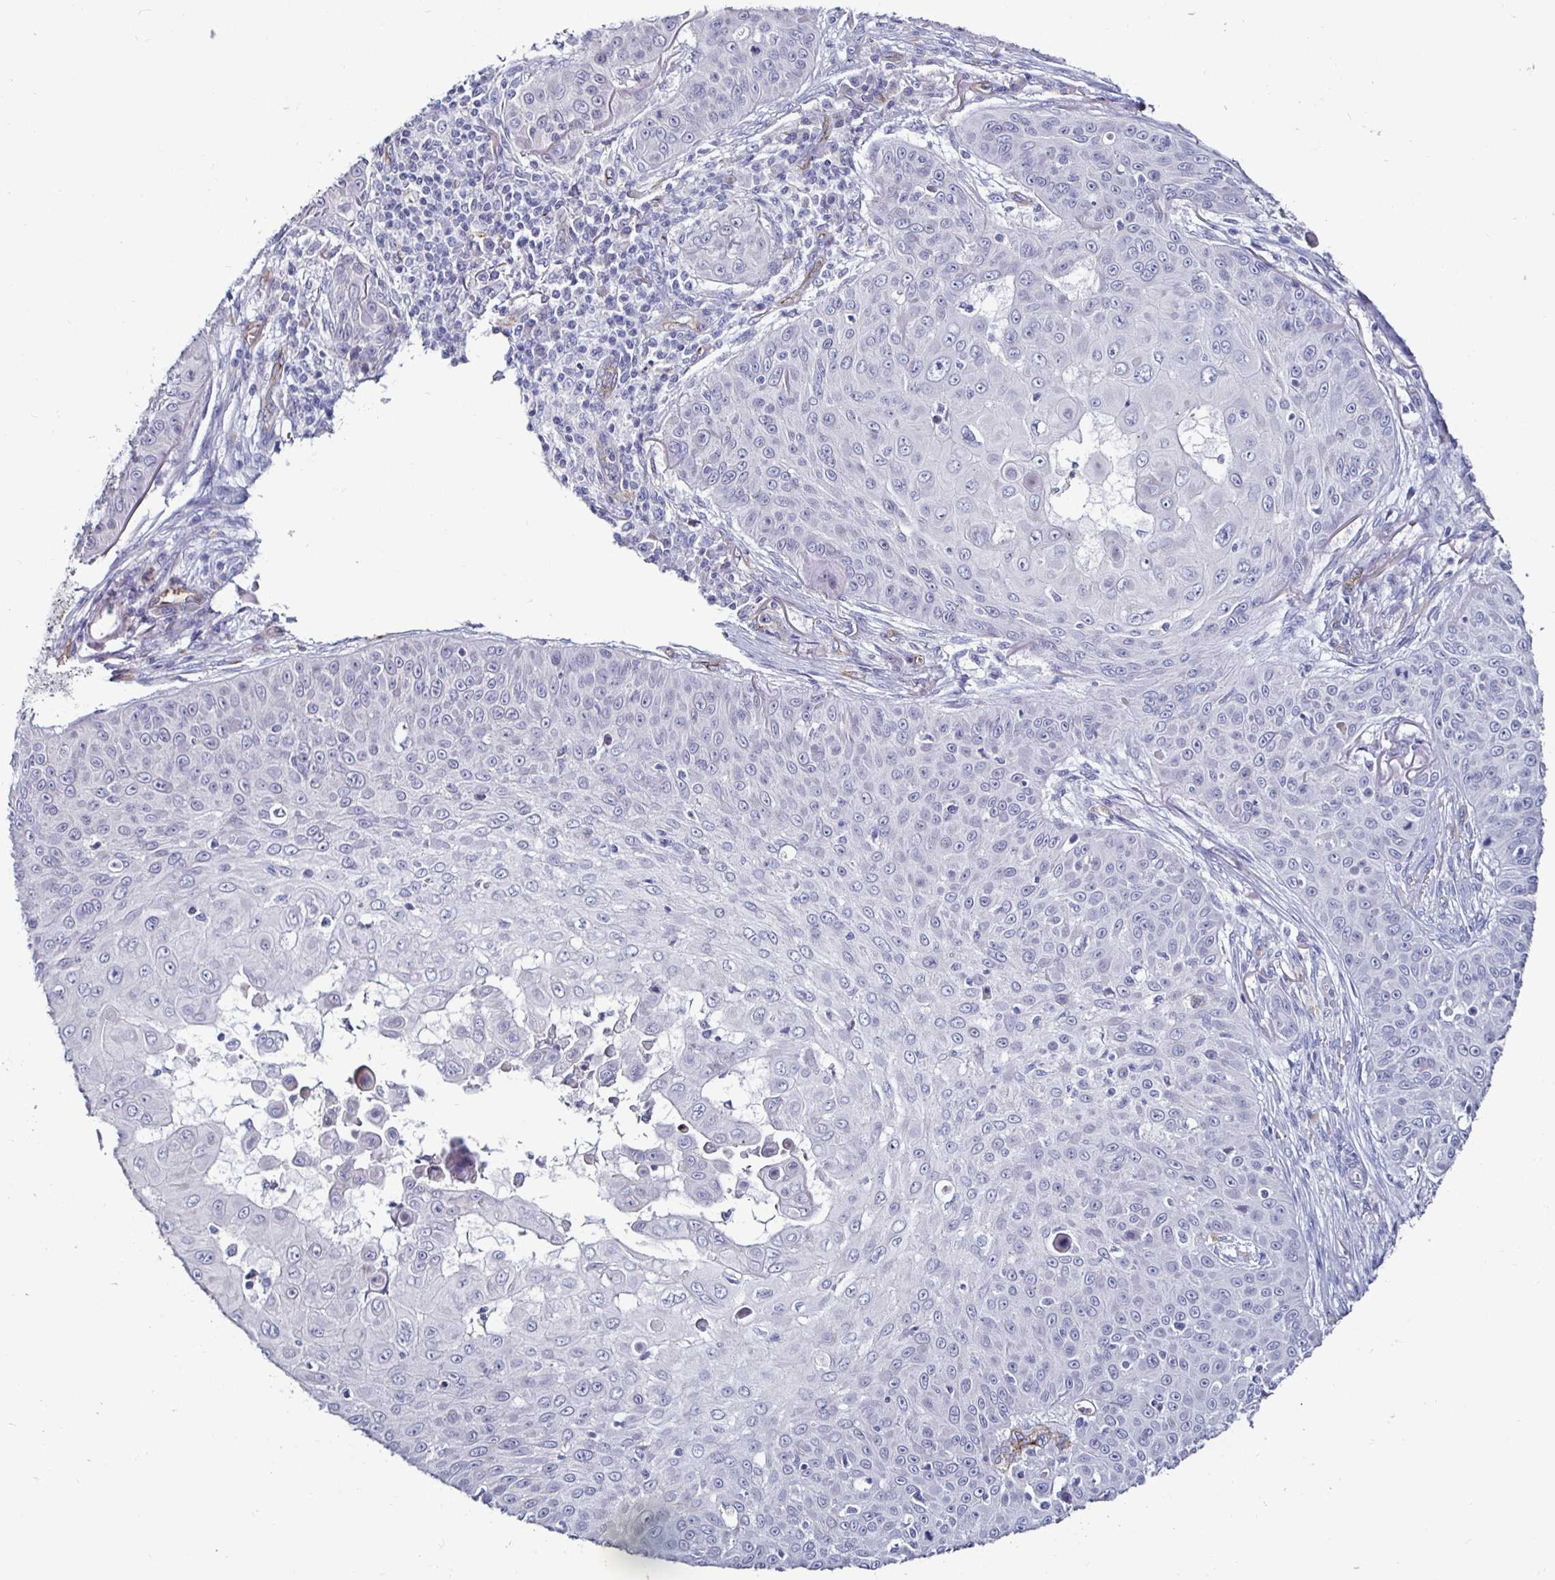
{"staining": {"intensity": "negative", "quantity": "none", "location": "none"}, "tissue": "skin cancer", "cell_type": "Tumor cells", "image_type": "cancer", "snomed": [{"axis": "morphology", "description": "Squamous cell carcinoma, NOS"}, {"axis": "topography", "description": "Skin"}], "caption": "Immunohistochemistry (IHC) histopathology image of skin cancer stained for a protein (brown), which displays no expression in tumor cells. (DAB (3,3'-diaminobenzidine) immunohistochemistry with hematoxylin counter stain).", "gene": "ACSBG2", "patient": {"sex": "male", "age": 82}}